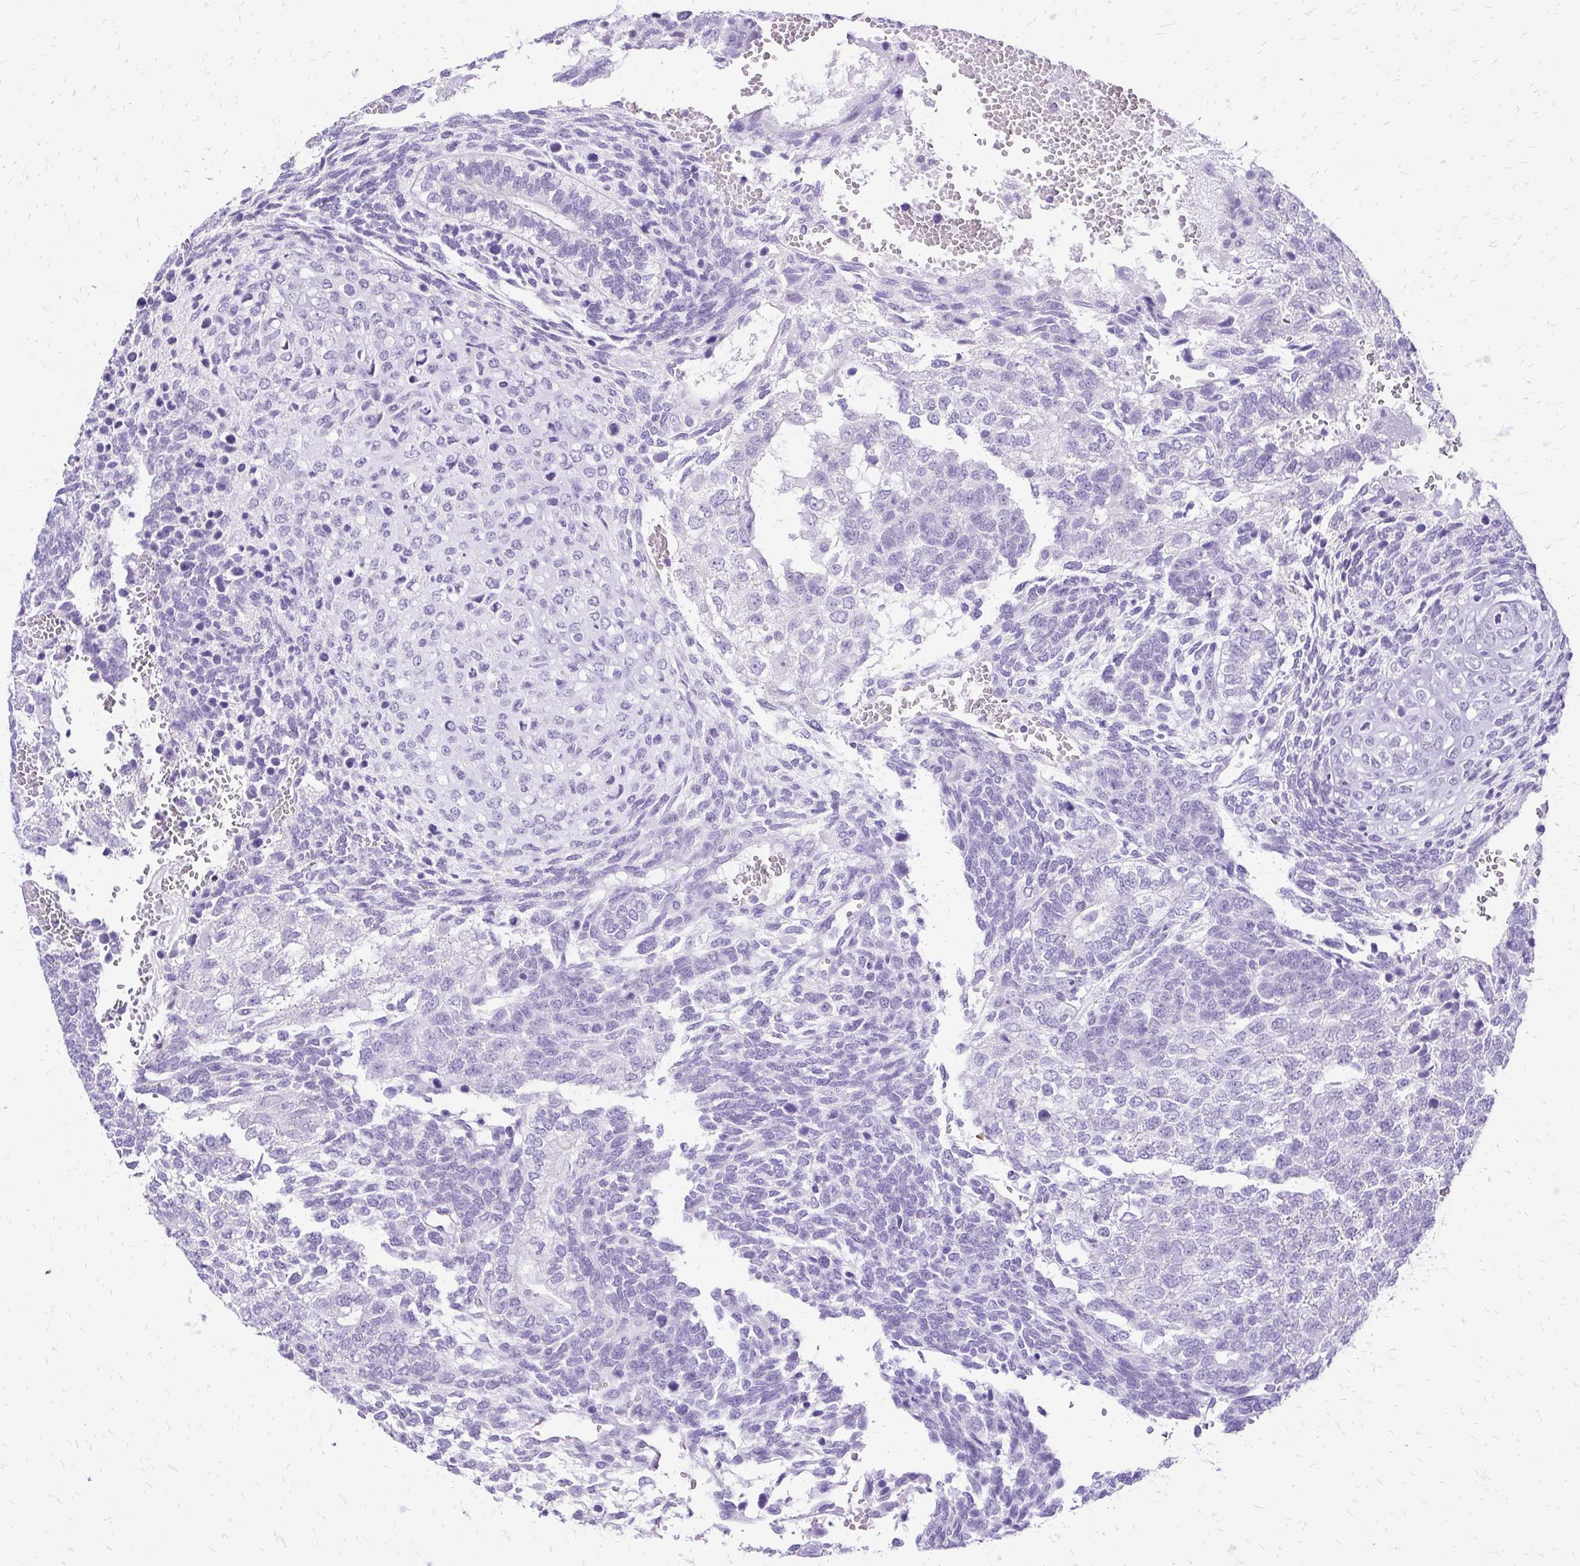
{"staining": {"intensity": "negative", "quantity": "none", "location": "none"}, "tissue": "testis cancer", "cell_type": "Tumor cells", "image_type": "cancer", "snomed": [{"axis": "morphology", "description": "Normal tissue, NOS"}, {"axis": "morphology", "description": "Carcinoma, Embryonal, NOS"}, {"axis": "topography", "description": "Testis"}, {"axis": "topography", "description": "Epididymis"}], "caption": "A high-resolution image shows immunohistochemistry (IHC) staining of embryonal carcinoma (testis), which exhibits no significant expression in tumor cells.", "gene": "SLC32A1", "patient": {"sex": "male", "age": 23}}